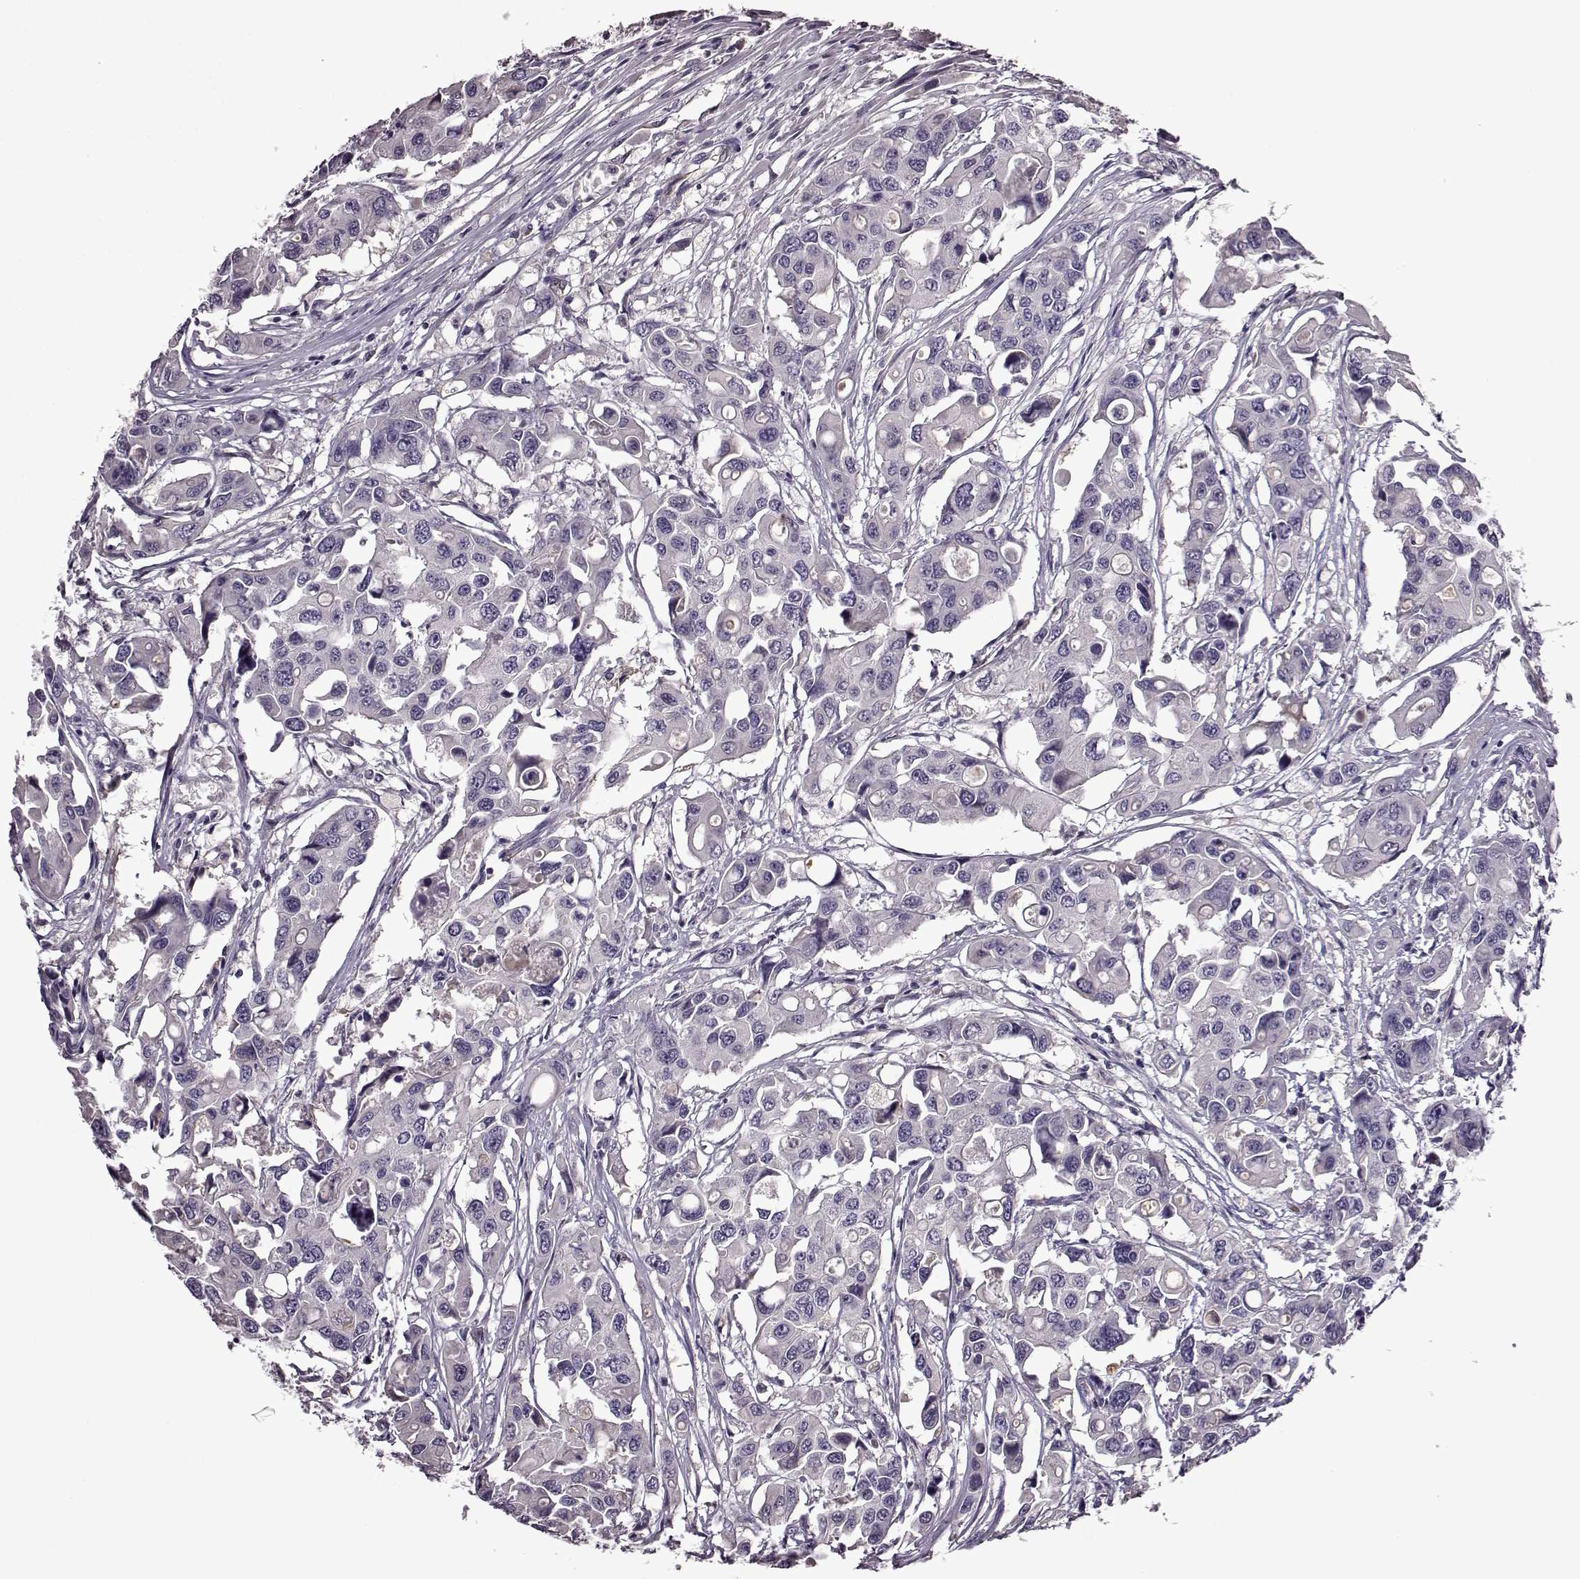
{"staining": {"intensity": "negative", "quantity": "none", "location": "none"}, "tissue": "colorectal cancer", "cell_type": "Tumor cells", "image_type": "cancer", "snomed": [{"axis": "morphology", "description": "Adenocarcinoma, NOS"}, {"axis": "topography", "description": "Colon"}], "caption": "Human colorectal adenocarcinoma stained for a protein using IHC displays no expression in tumor cells.", "gene": "EDDM3B", "patient": {"sex": "male", "age": 77}}